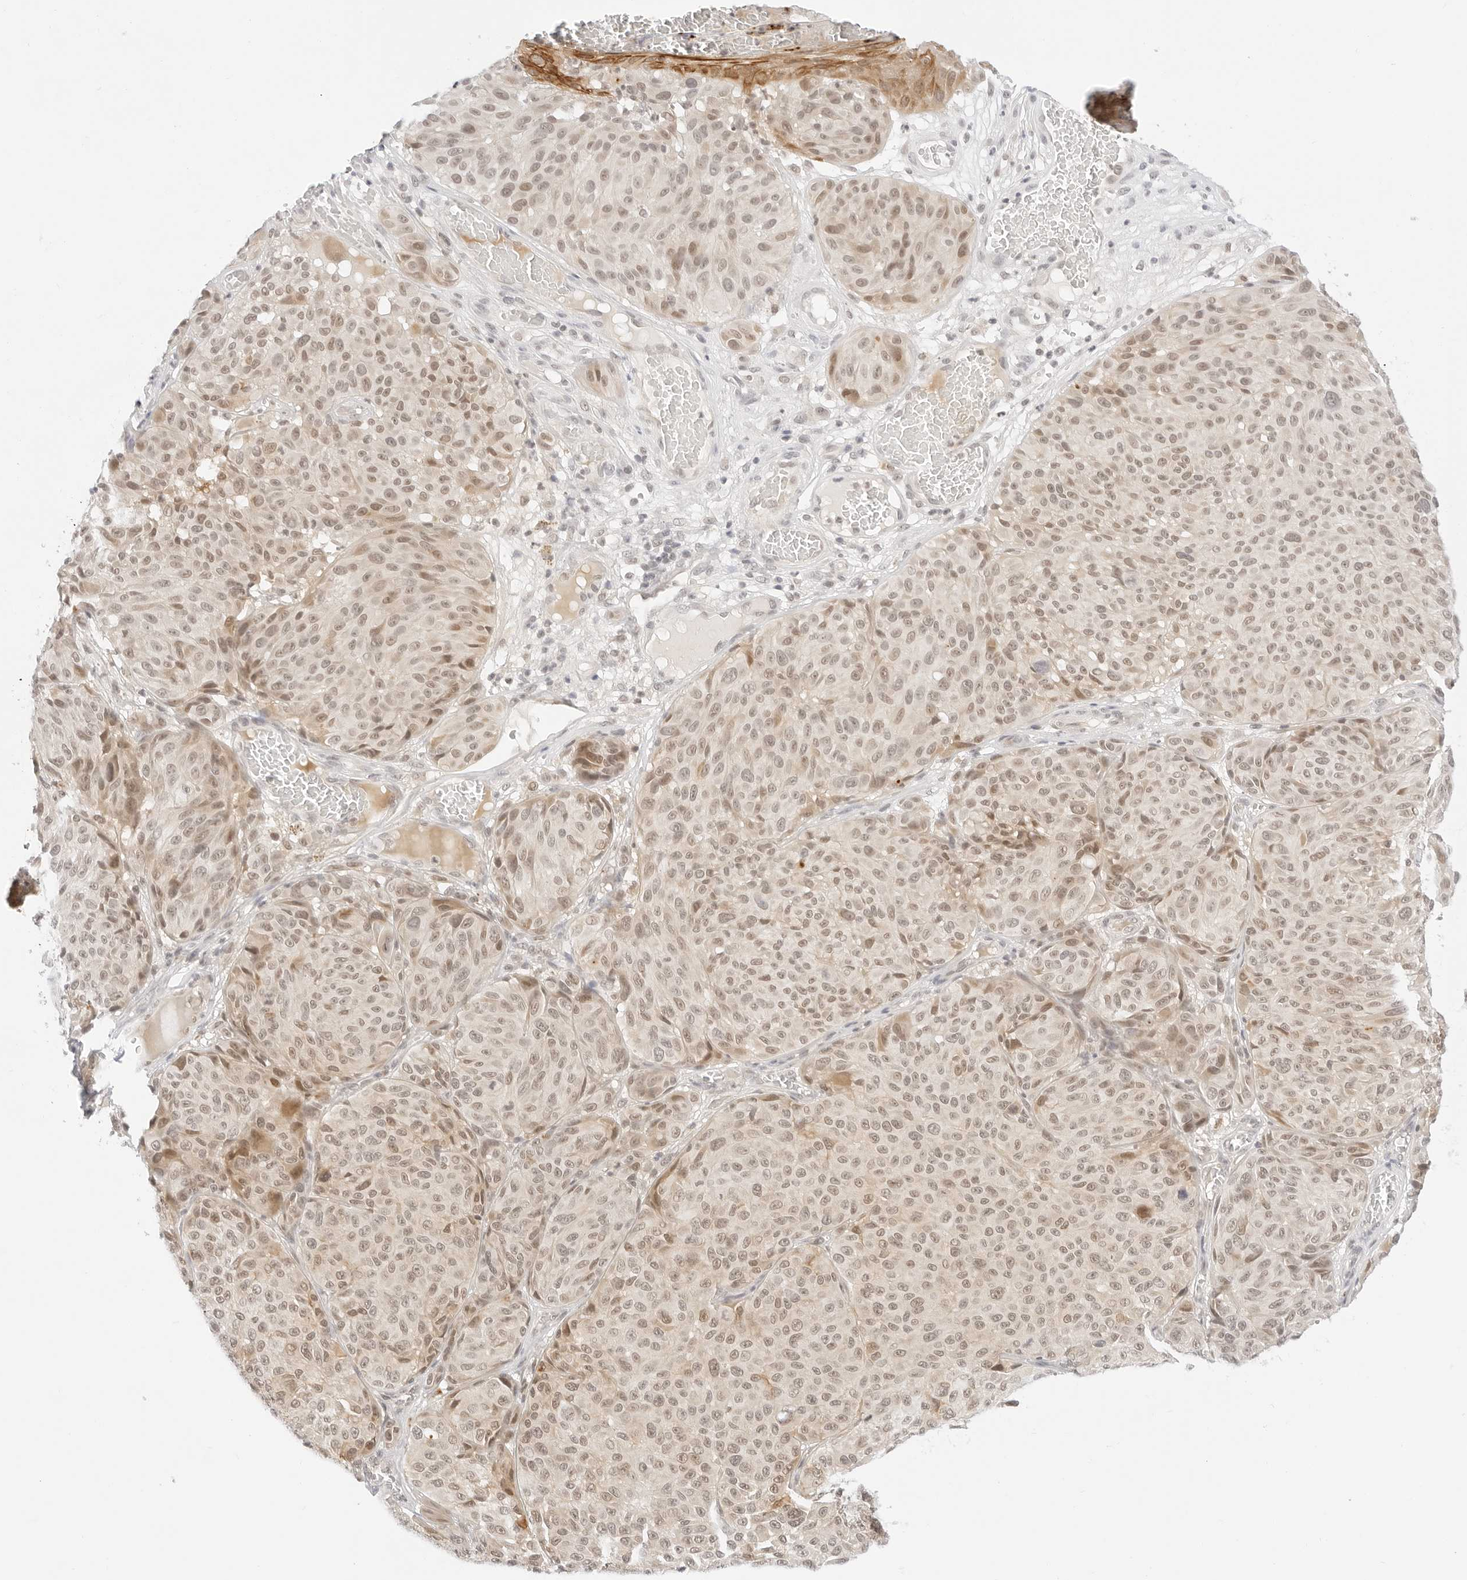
{"staining": {"intensity": "weak", "quantity": ">75%", "location": "nuclear"}, "tissue": "melanoma", "cell_type": "Tumor cells", "image_type": "cancer", "snomed": [{"axis": "morphology", "description": "Malignant melanoma, NOS"}, {"axis": "topography", "description": "Skin"}], "caption": "The image exhibits a brown stain indicating the presence of a protein in the nuclear of tumor cells in melanoma.", "gene": "POLR3C", "patient": {"sex": "male", "age": 83}}